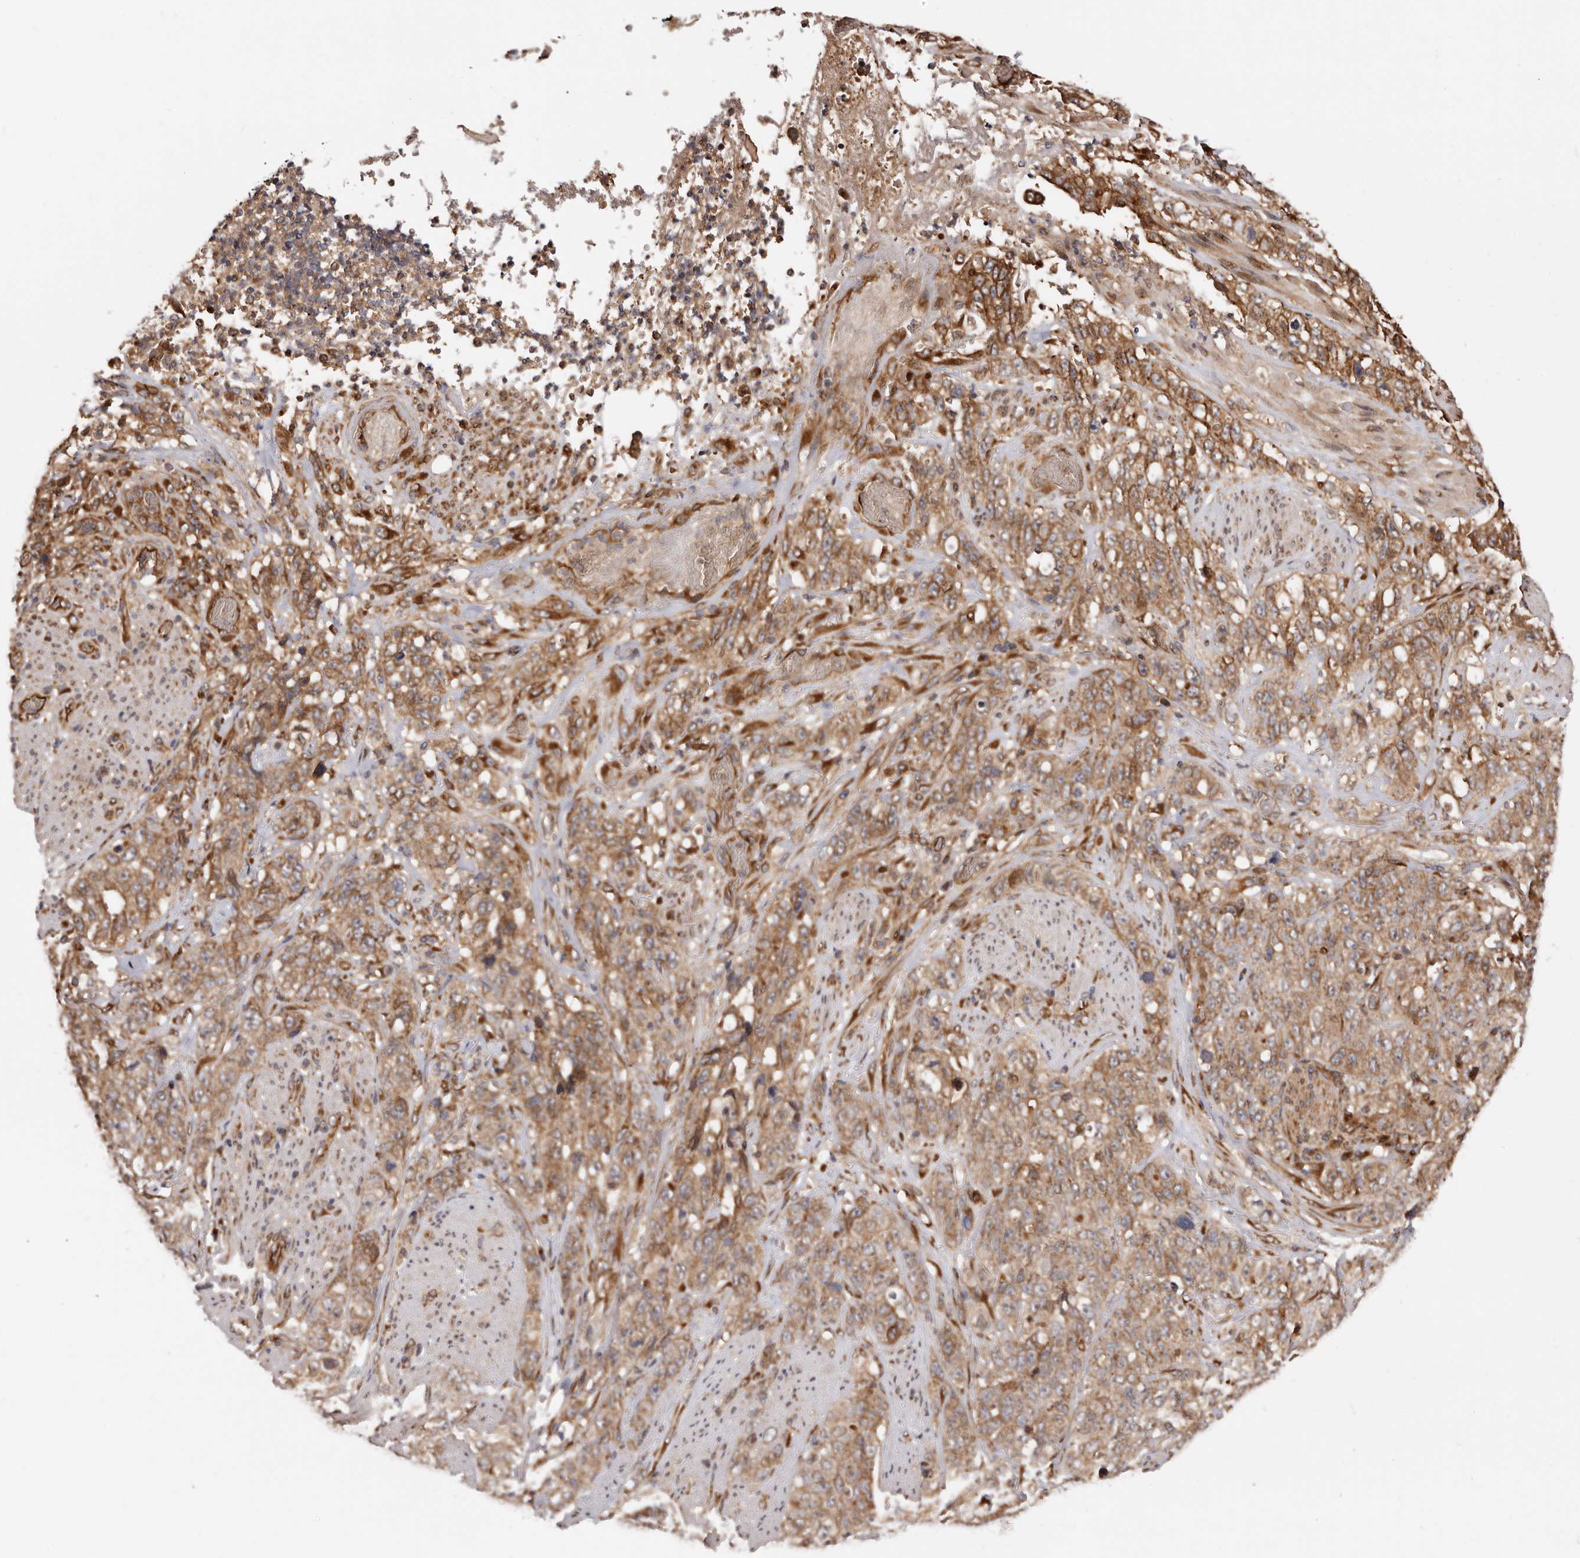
{"staining": {"intensity": "moderate", "quantity": "25%-75%", "location": "cytoplasmic/membranous"}, "tissue": "stomach cancer", "cell_type": "Tumor cells", "image_type": "cancer", "snomed": [{"axis": "morphology", "description": "Adenocarcinoma, NOS"}, {"axis": "topography", "description": "Stomach"}], "caption": "Immunohistochemical staining of human stomach cancer demonstrates moderate cytoplasmic/membranous protein expression in about 25%-75% of tumor cells. (DAB = brown stain, brightfield microscopy at high magnification).", "gene": "GPR27", "patient": {"sex": "male", "age": 48}}